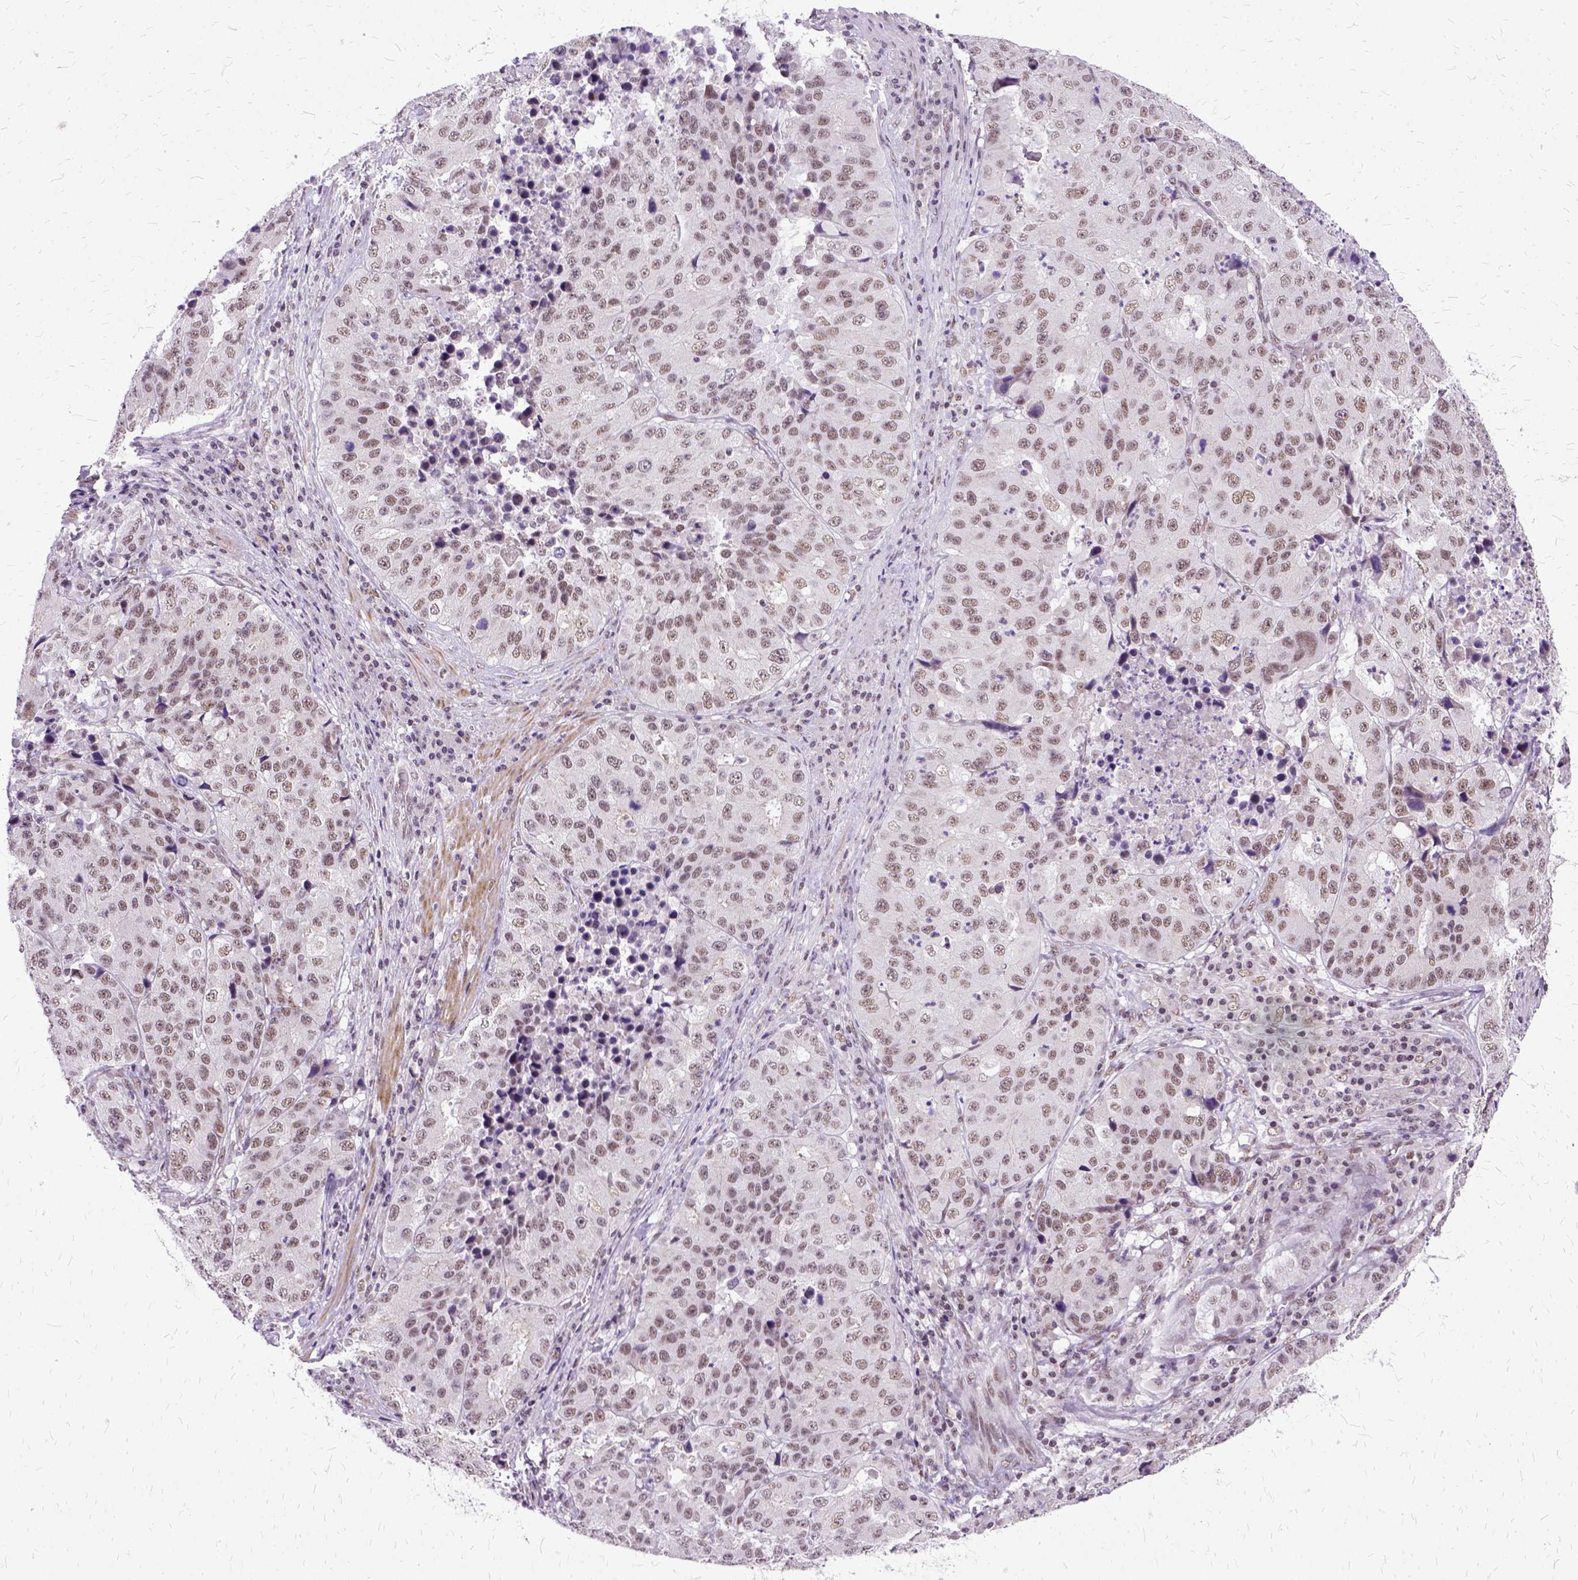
{"staining": {"intensity": "moderate", "quantity": "<25%", "location": "nuclear"}, "tissue": "stomach cancer", "cell_type": "Tumor cells", "image_type": "cancer", "snomed": [{"axis": "morphology", "description": "Adenocarcinoma, NOS"}, {"axis": "topography", "description": "Stomach"}], "caption": "Immunohistochemistry (IHC) (DAB (3,3'-diaminobenzidine)) staining of adenocarcinoma (stomach) displays moderate nuclear protein positivity in about <25% of tumor cells. (Brightfield microscopy of DAB IHC at high magnification).", "gene": "SETD1A", "patient": {"sex": "male", "age": 71}}